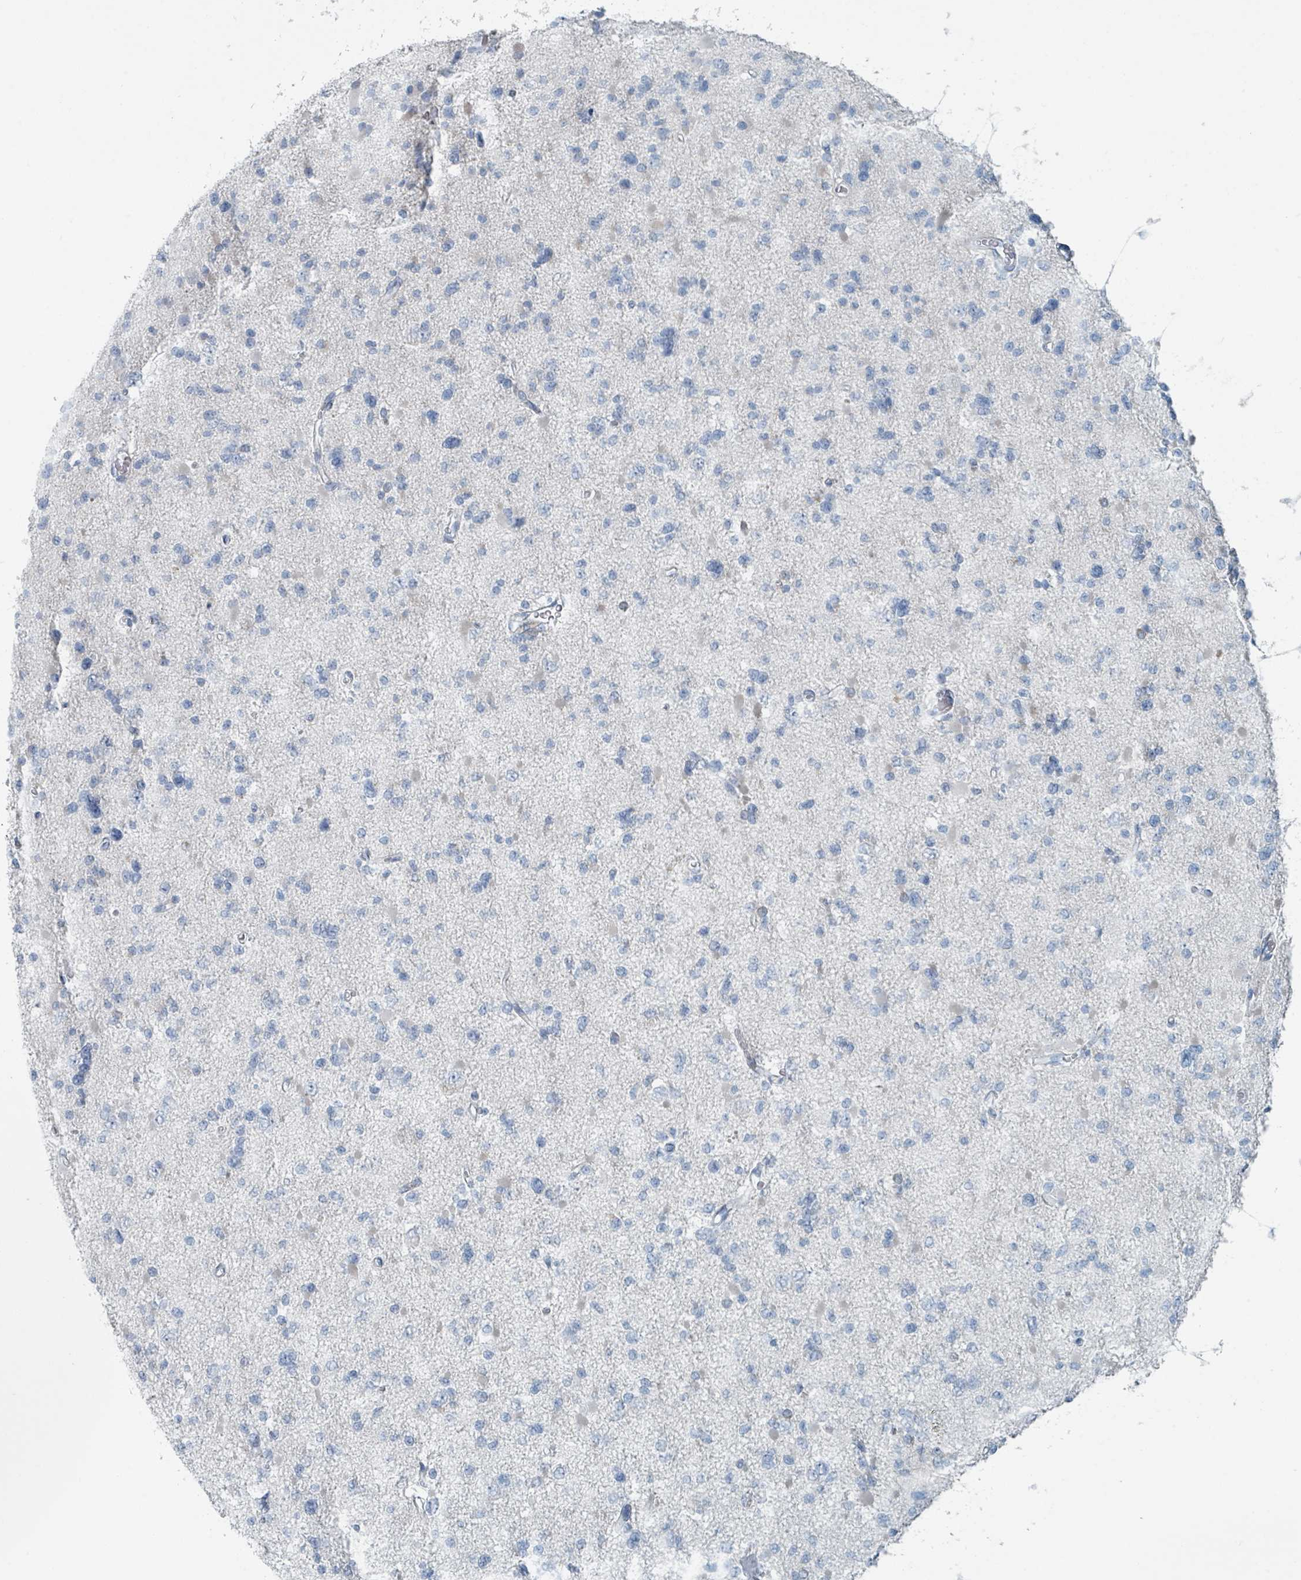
{"staining": {"intensity": "negative", "quantity": "none", "location": "none"}, "tissue": "glioma", "cell_type": "Tumor cells", "image_type": "cancer", "snomed": [{"axis": "morphology", "description": "Glioma, malignant, Low grade"}, {"axis": "topography", "description": "Brain"}], "caption": "There is no significant expression in tumor cells of malignant glioma (low-grade).", "gene": "GAMT", "patient": {"sex": "female", "age": 22}}